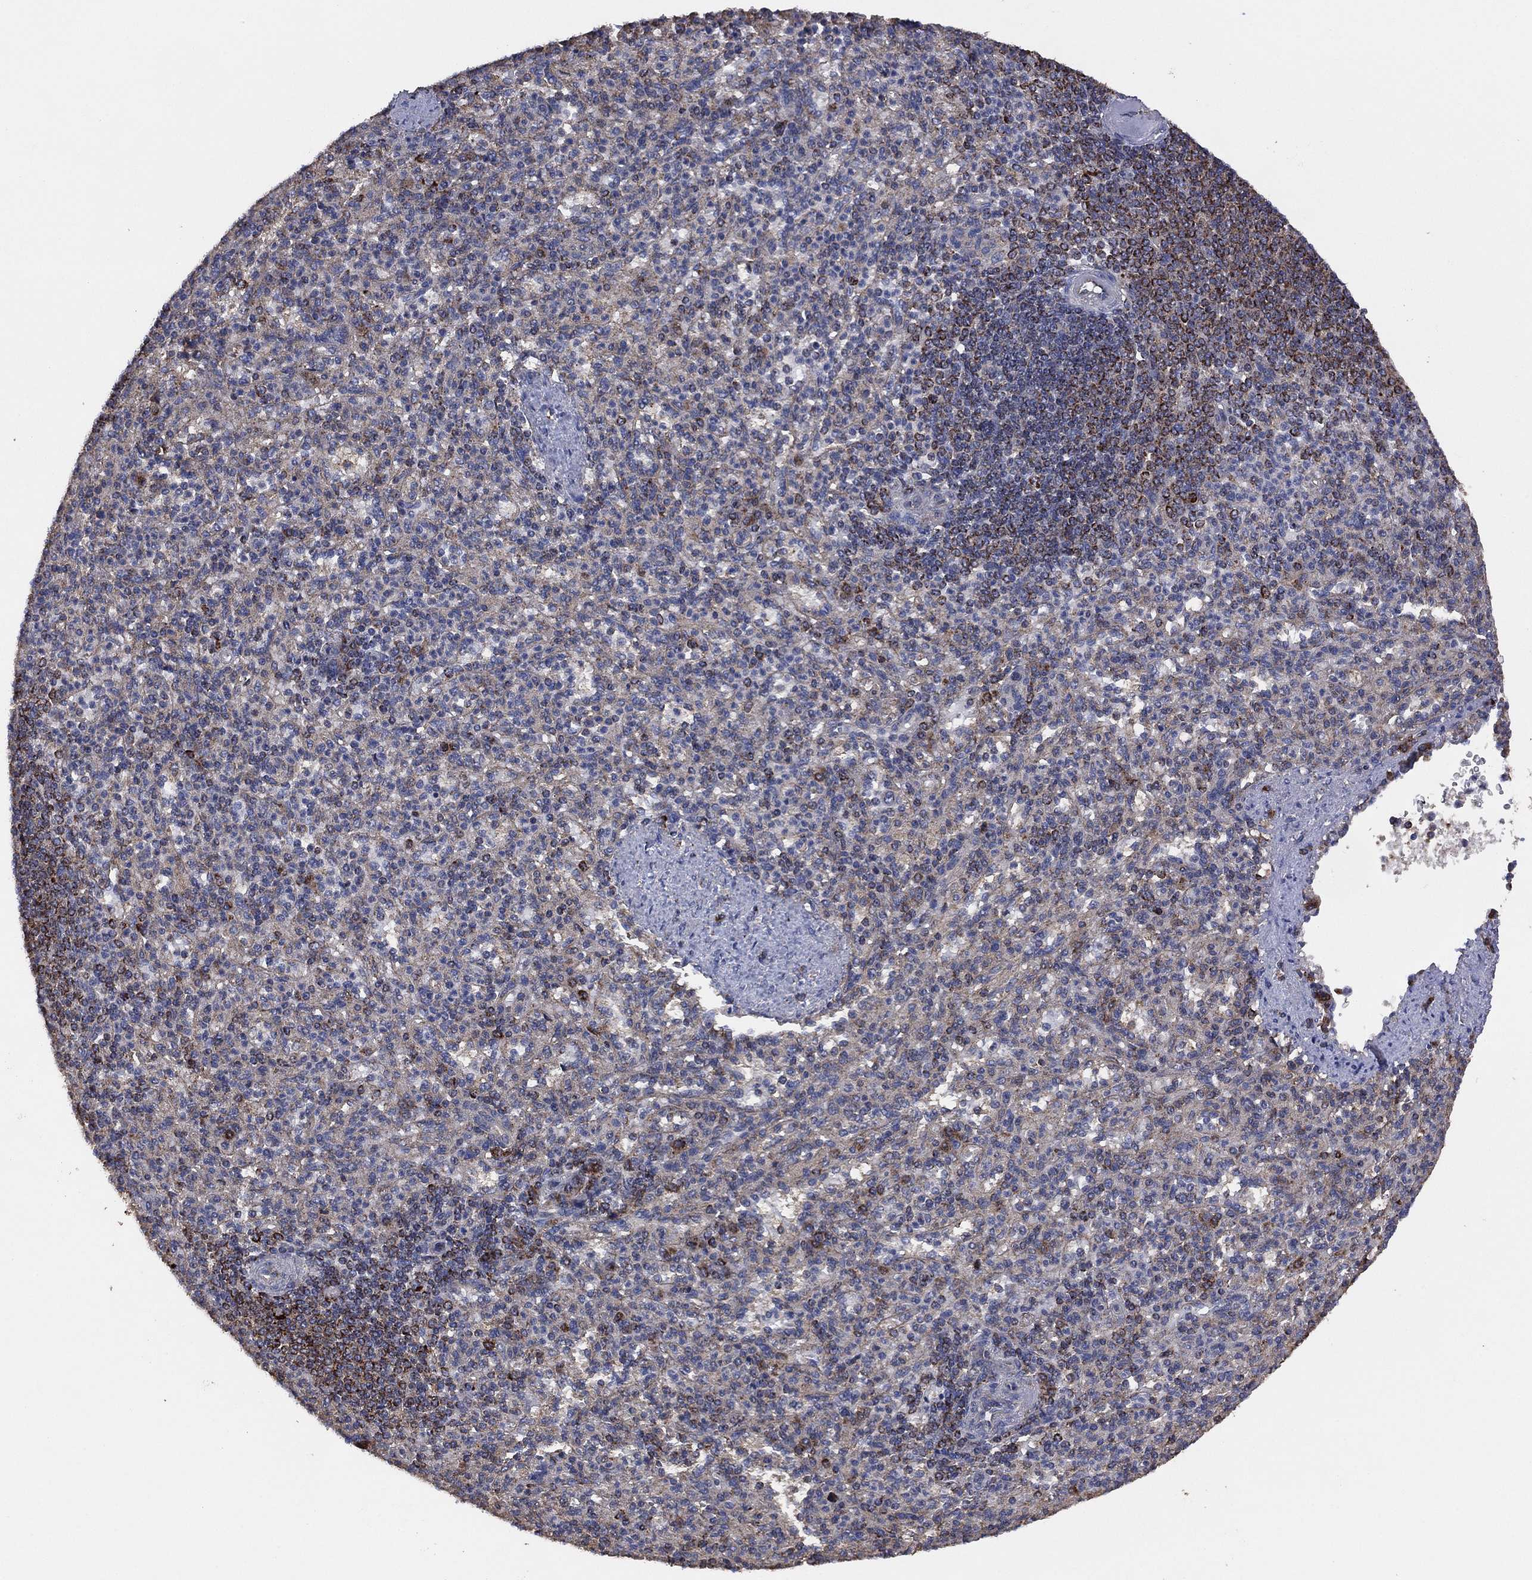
{"staining": {"intensity": "strong", "quantity": "<25%", "location": "cytoplasmic/membranous"}, "tissue": "spleen", "cell_type": "Cells in red pulp", "image_type": "normal", "snomed": [{"axis": "morphology", "description": "Normal tissue, NOS"}, {"axis": "topography", "description": "Spleen"}], "caption": "Spleen stained for a protein (brown) reveals strong cytoplasmic/membranous positive expression in approximately <25% of cells in red pulp.", "gene": "LIMD1", "patient": {"sex": "female", "age": 74}}